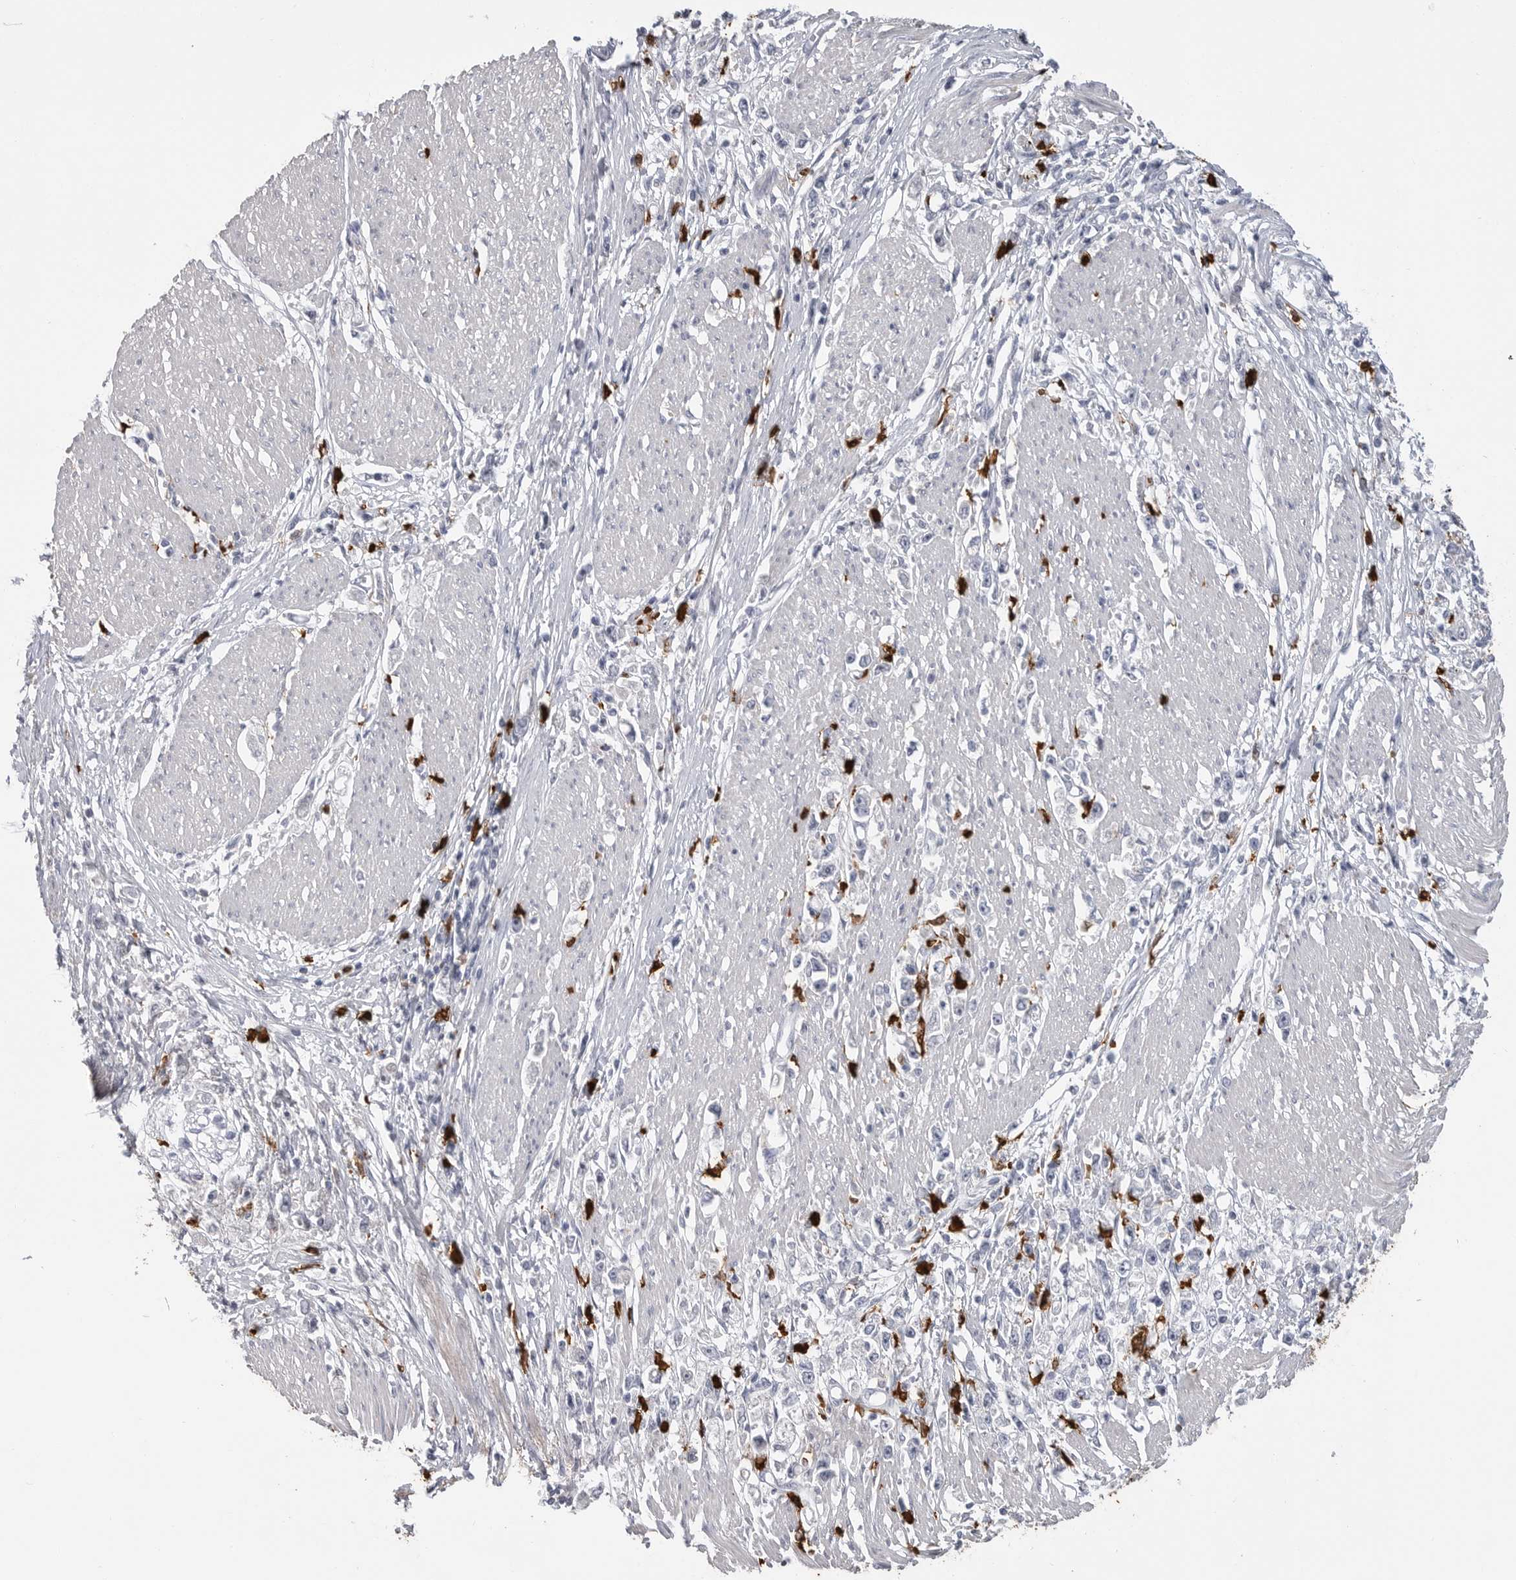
{"staining": {"intensity": "negative", "quantity": "none", "location": "none"}, "tissue": "stomach cancer", "cell_type": "Tumor cells", "image_type": "cancer", "snomed": [{"axis": "morphology", "description": "Adenocarcinoma, NOS"}, {"axis": "topography", "description": "Stomach"}], "caption": "Protein analysis of stomach adenocarcinoma shows no significant expression in tumor cells. Nuclei are stained in blue.", "gene": "CYB561D1", "patient": {"sex": "female", "age": 59}}